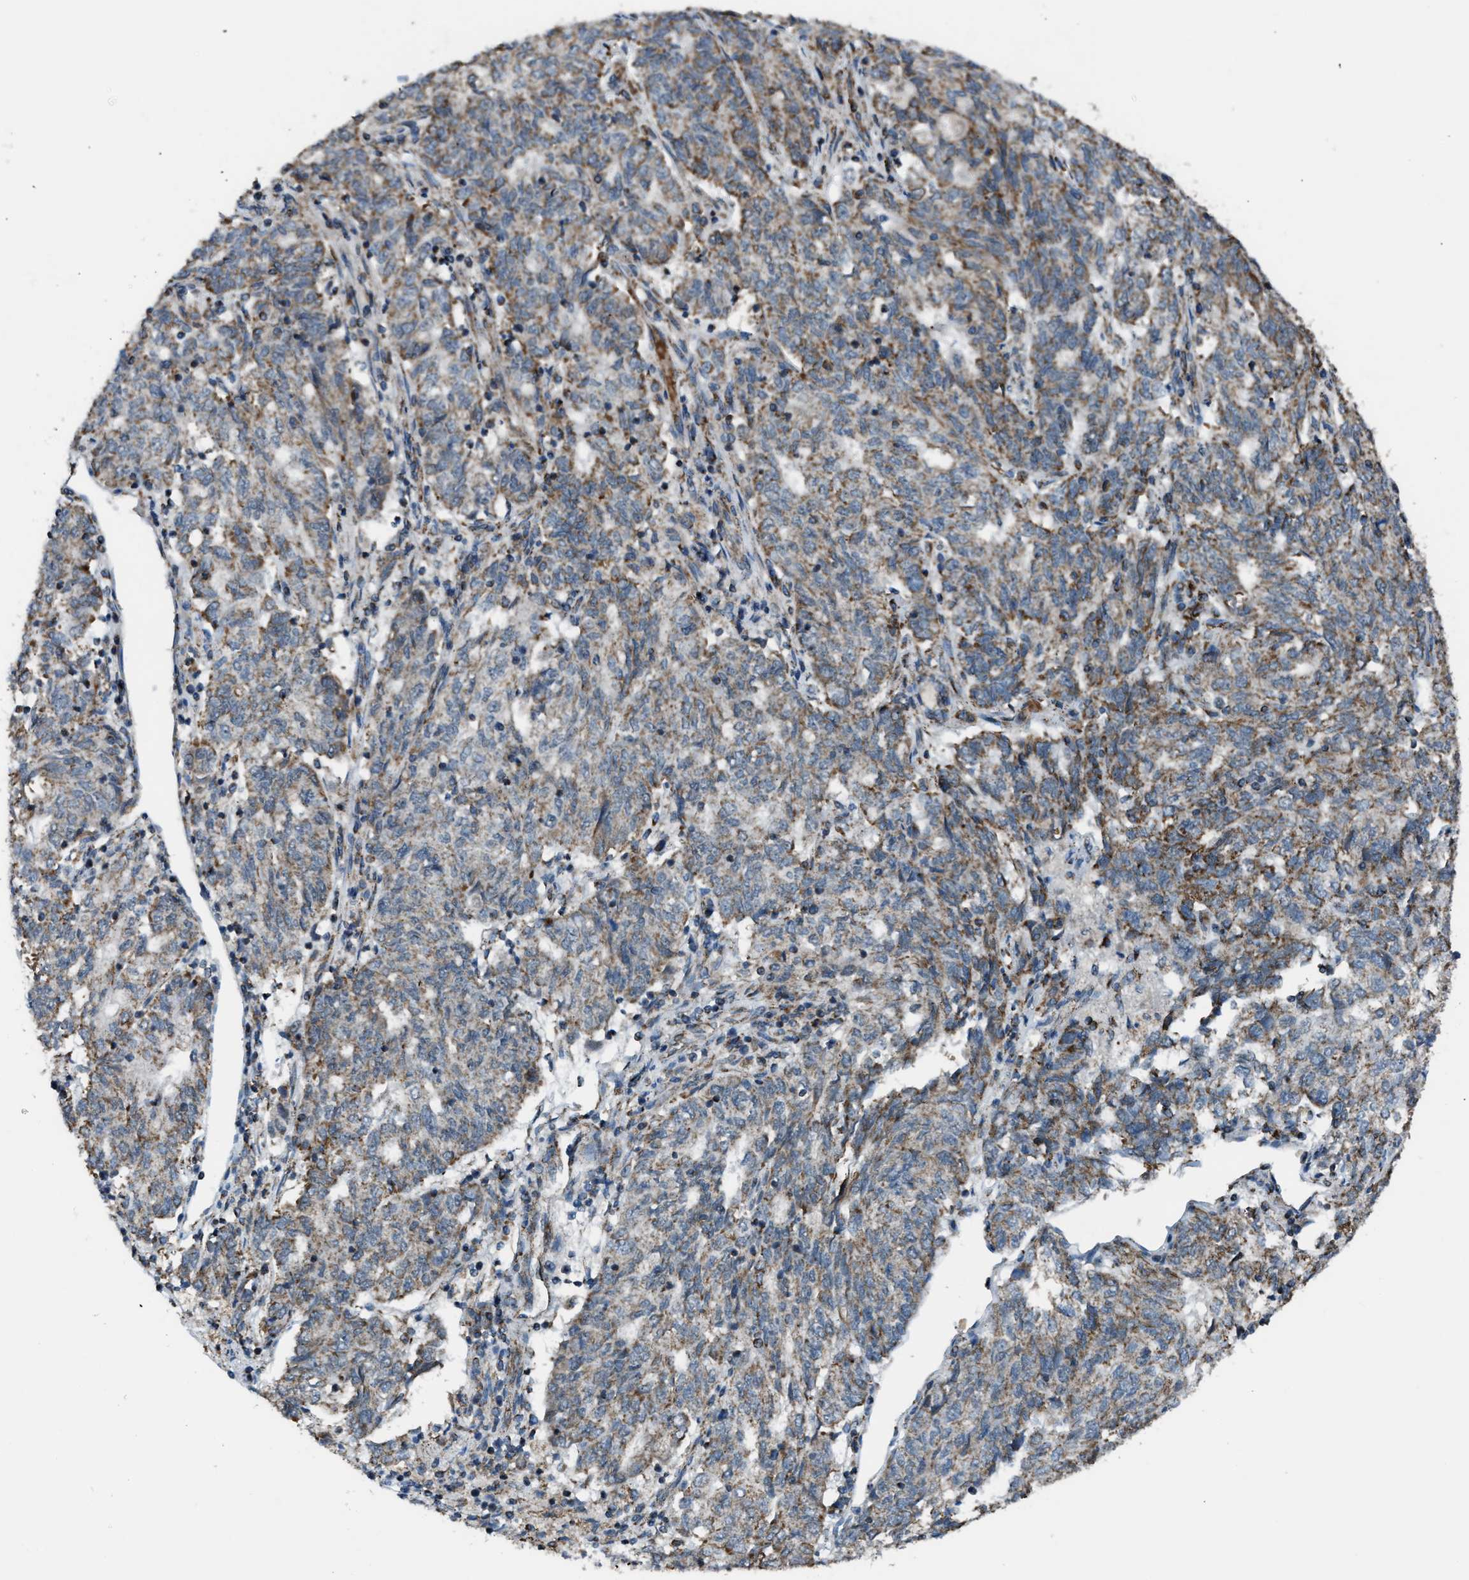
{"staining": {"intensity": "moderate", "quantity": ">75%", "location": "cytoplasmic/membranous"}, "tissue": "endometrial cancer", "cell_type": "Tumor cells", "image_type": "cancer", "snomed": [{"axis": "morphology", "description": "Adenocarcinoma, NOS"}, {"axis": "topography", "description": "Endometrium"}], "caption": "IHC photomicrograph of endometrial cancer stained for a protein (brown), which reveals medium levels of moderate cytoplasmic/membranous positivity in approximately >75% of tumor cells.", "gene": "CHN2", "patient": {"sex": "female", "age": 80}}